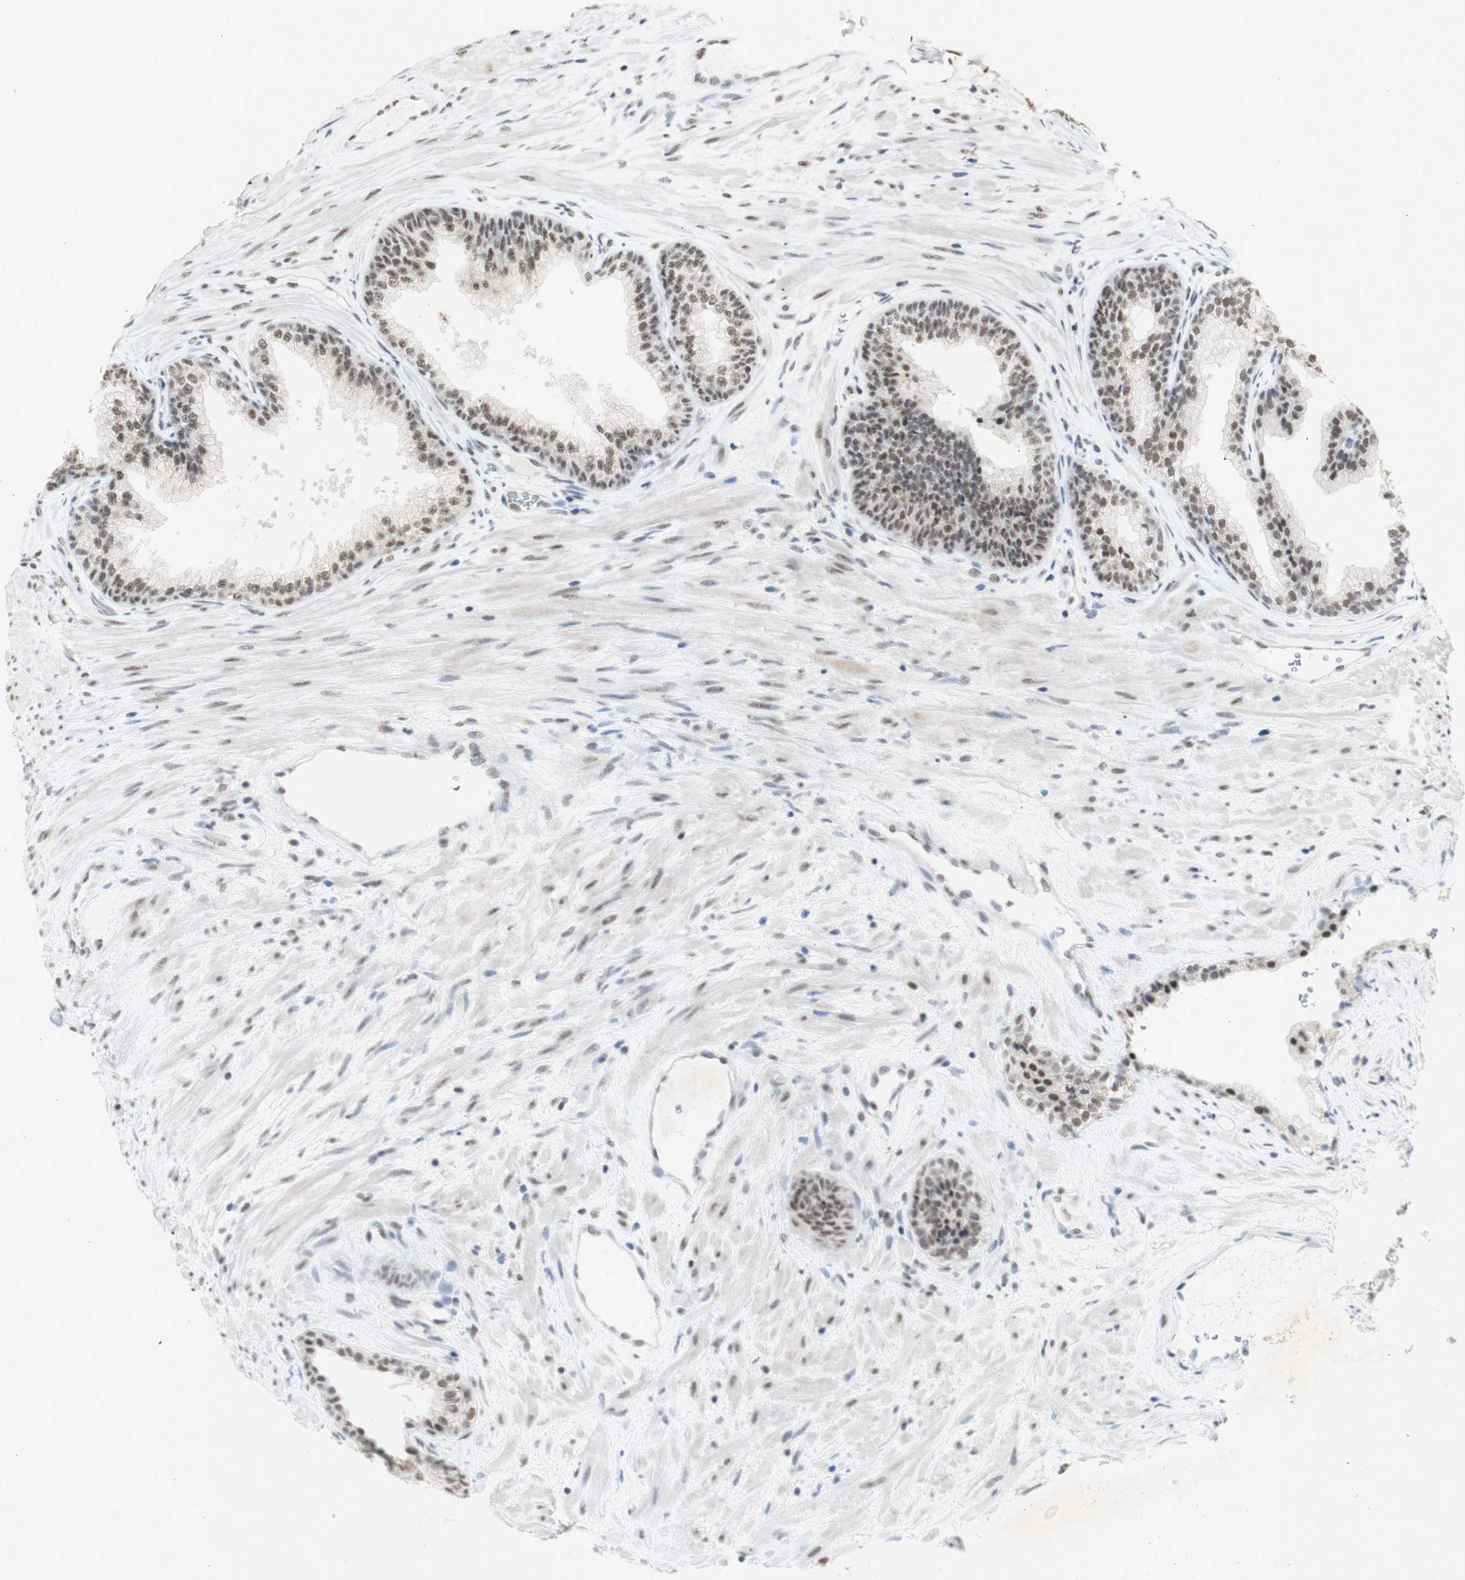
{"staining": {"intensity": "moderate", "quantity": ">75%", "location": "cytoplasmic/membranous,nuclear"}, "tissue": "prostate", "cell_type": "Glandular cells", "image_type": "normal", "snomed": [{"axis": "morphology", "description": "Normal tissue, NOS"}, {"axis": "topography", "description": "Prostate"}], "caption": "This image demonstrates immunohistochemistry (IHC) staining of benign human prostate, with medium moderate cytoplasmic/membranous,nuclear staining in about >75% of glandular cells.", "gene": "SNRPB", "patient": {"sex": "male", "age": 76}}